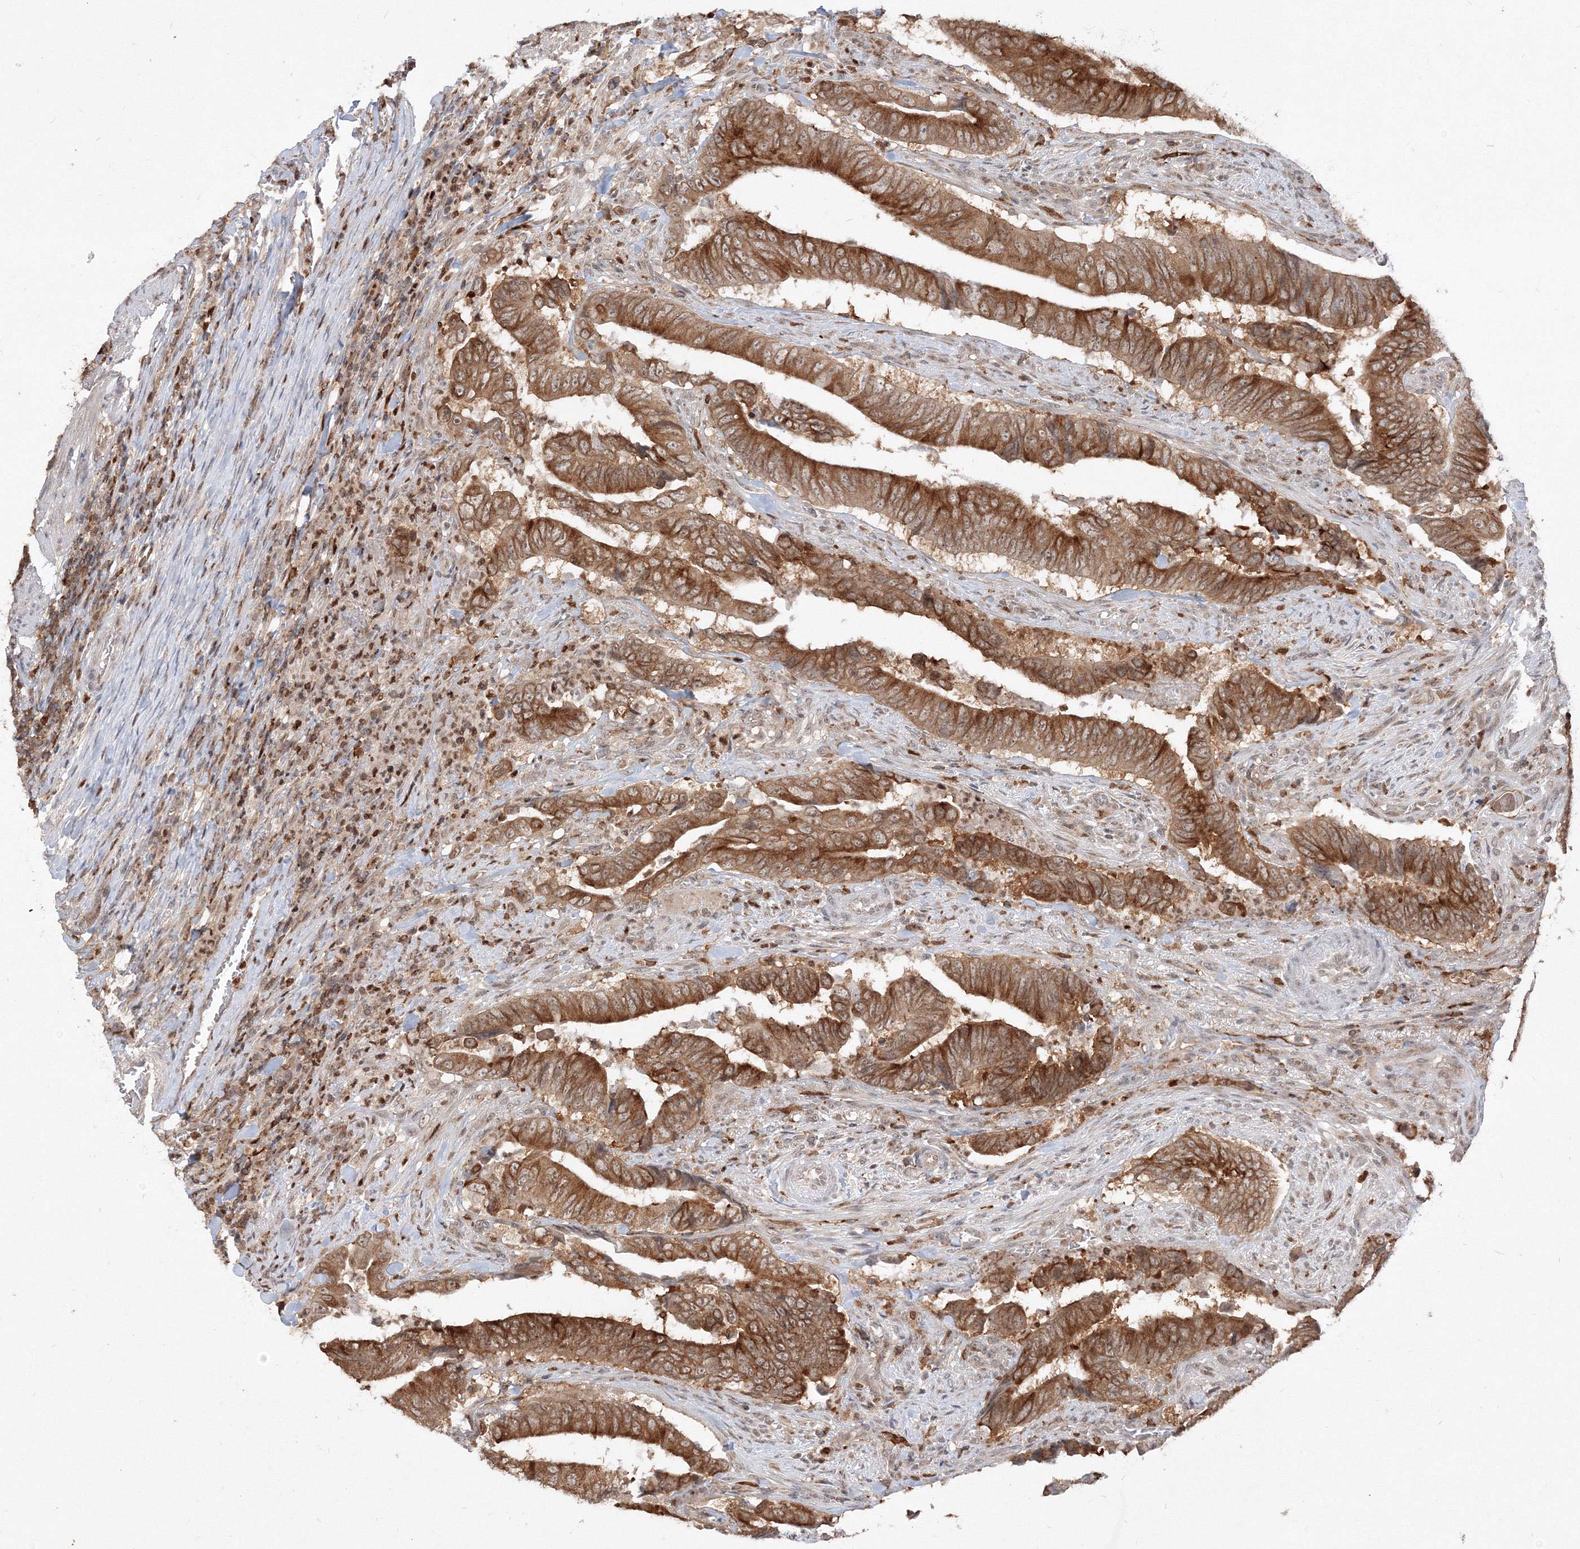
{"staining": {"intensity": "moderate", "quantity": ">75%", "location": "cytoplasmic/membranous"}, "tissue": "colorectal cancer", "cell_type": "Tumor cells", "image_type": "cancer", "snomed": [{"axis": "morphology", "description": "Normal tissue, NOS"}, {"axis": "morphology", "description": "Adenocarcinoma, NOS"}, {"axis": "topography", "description": "Colon"}], "caption": "The immunohistochemical stain shows moderate cytoplasmic/membranous positivity in tumor cells of adenocarcinoma (colorectal) tissue.", "gene": "TMEM50B", "patient": {"sex": "male", "age": 56}}